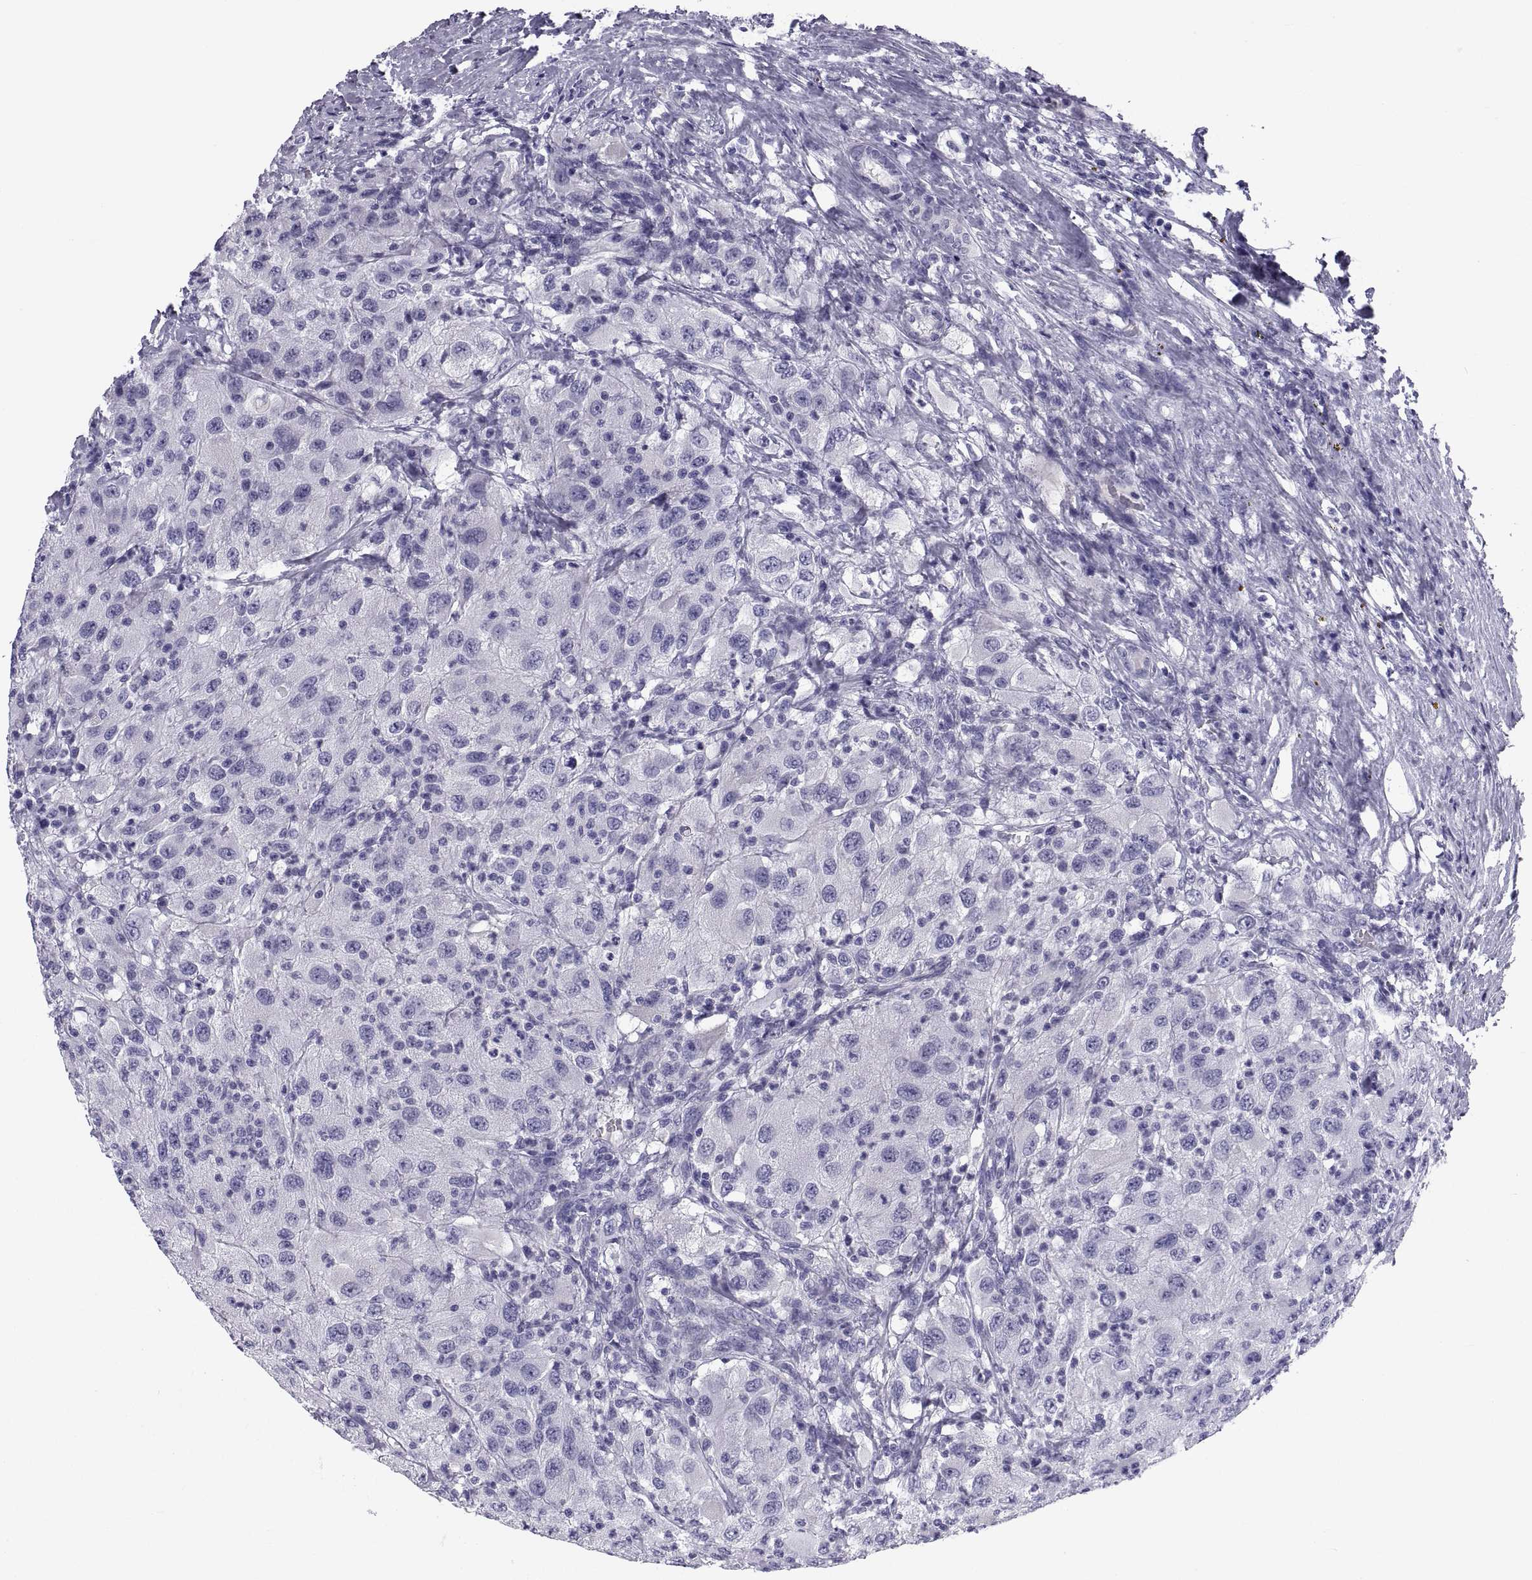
{"staining": {"intensity": "negative", "quantity": "none", "location": "none"}, "tissue": "renal cancer", "cell_type": "Tumor cells", "image_type": "cancer", "snomed": [{"axis": "morphology", "description": "Adenocarcinoma, NOS"}, {"axis": "topography", "description": "Kidney"}], "caption": "Immunohistochemical staining of renal adenocarcinoma exhibits no significant staining in tumor cells.", "gene": "NPTX2", "patient": {"sex": "female", "age": 67}}